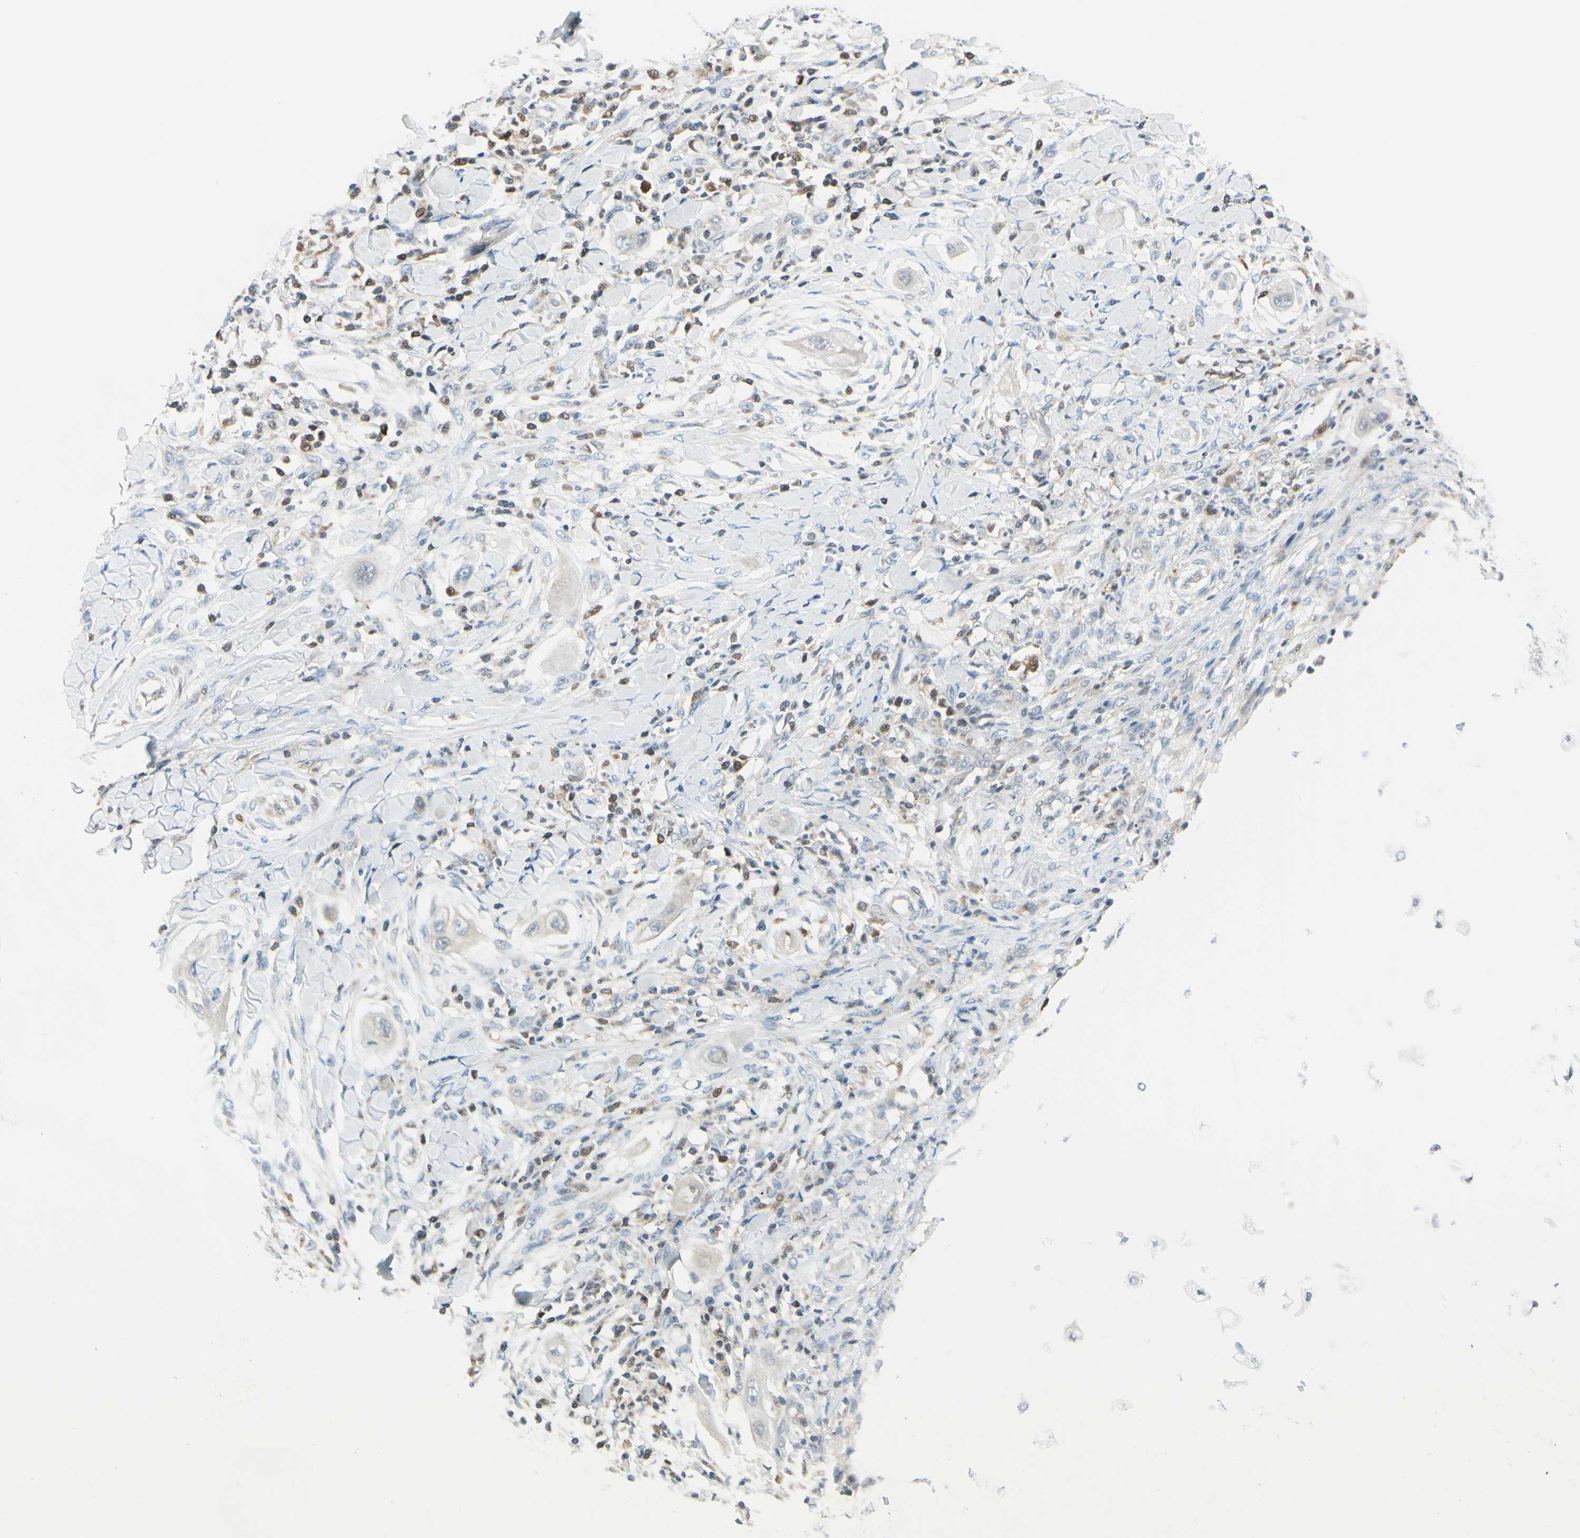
{"staining": {"intensity": "weak", "quantity": "<25%", "location": "cytoplasmic/membranous"}, "tissue": "lung cancer", "cell_type": "Tumor cells", "image_type": "cancer", "snomed": [{"axis": "morphology", "description": "Squamous cell carcinoma, NOS"}, {"axis": "topography", "description": "Lung"}], "caption": "High magnification brightfield microscopy of lung cancer (squamous cell carcinoma) stained with DAB (3,3'-diaminobenzidine) (brown) and counterstained with hematoxylin (blue): tumor cells show no significant positivity.", "gene": "CYRIB", "patient": {"sex": "female", "age": 47}}